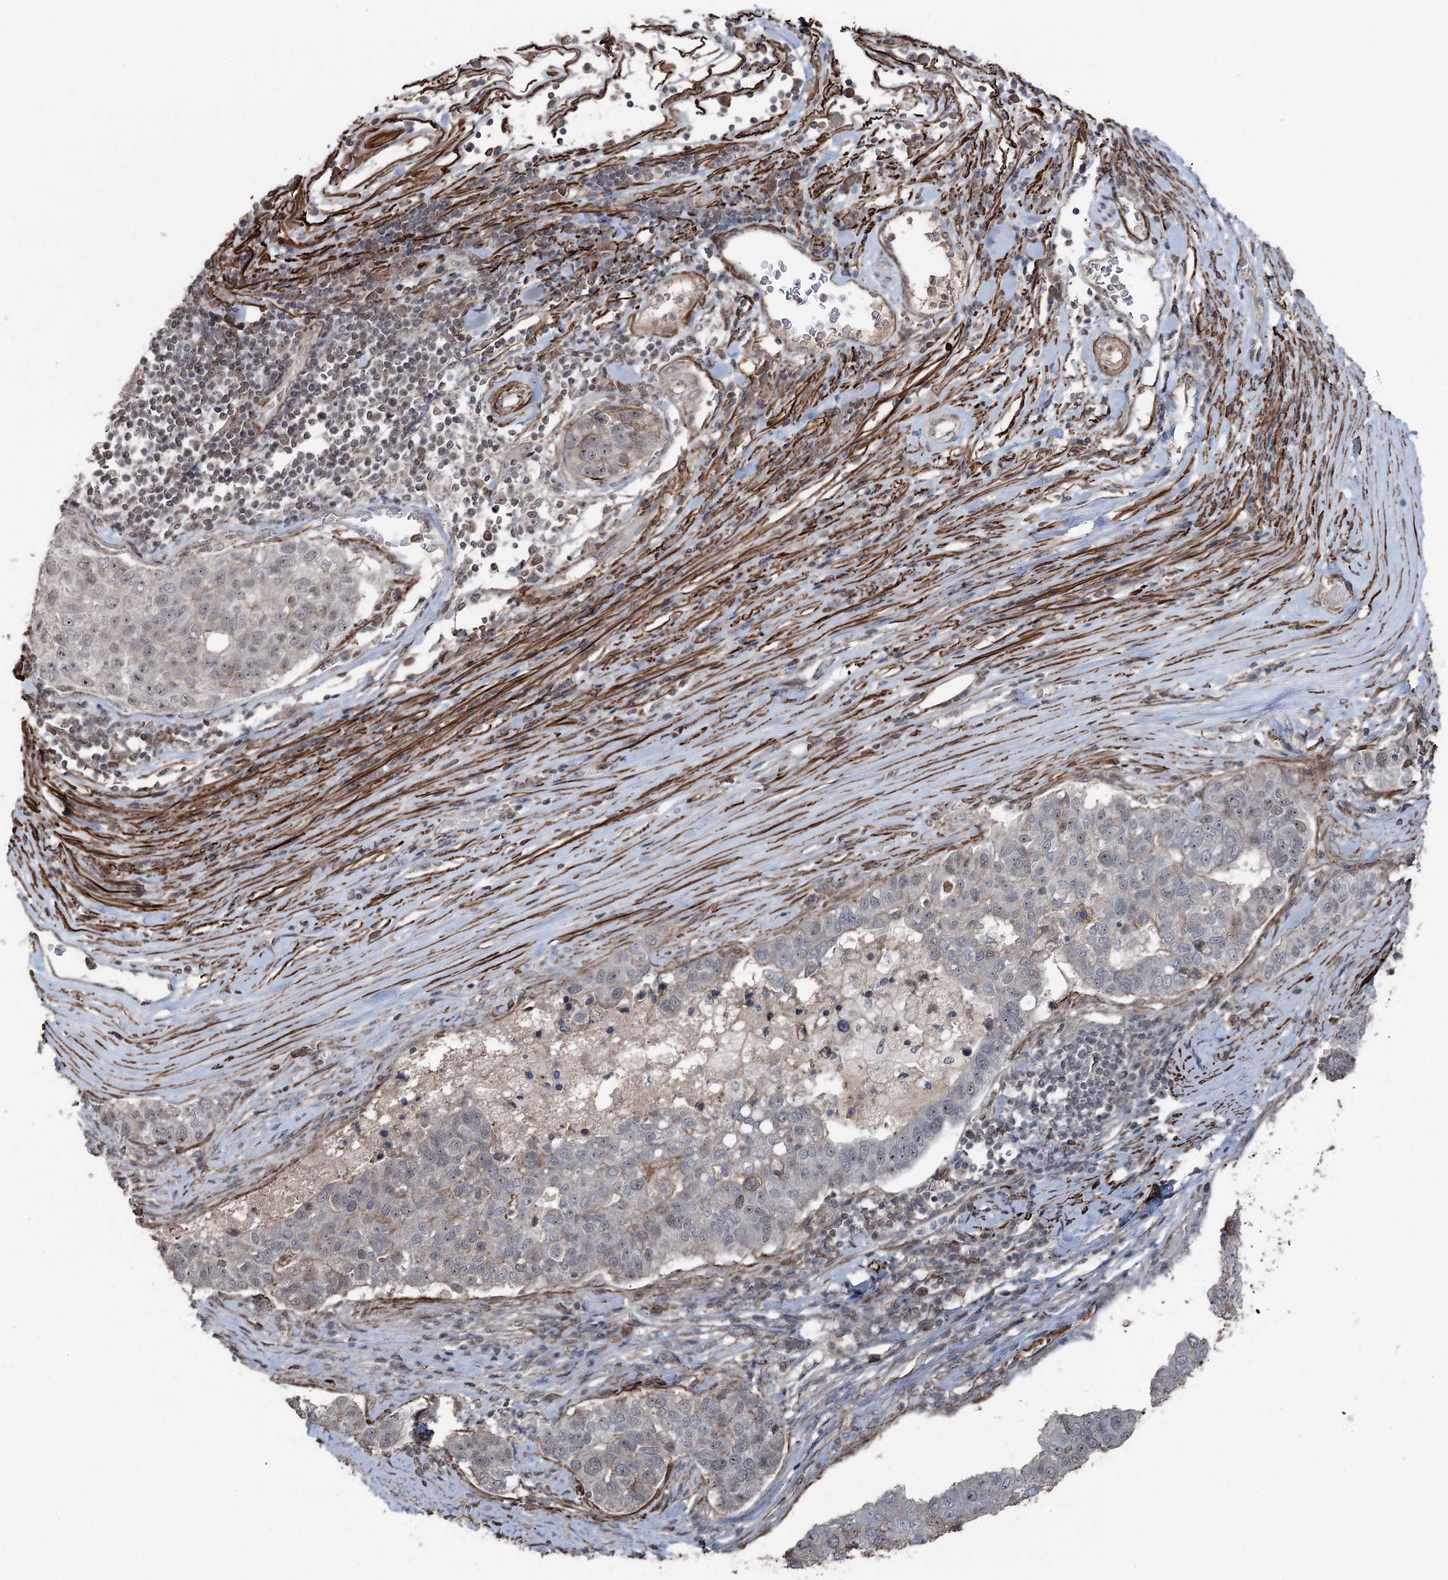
{"staining": {"intensity": "negative", "quantity": "none", "location": "none"}, "tissue": "pancreatic cancer", "cell_type": "Tumor cells", "image_type": "cancer", "snomed": [{"axis": "morphology", "description": "Adenocarcinoma, NOS"}, {"axis": "topography", "description": "Pancreas"}], "caption": "Tumor cells are negative for brown protein staining in pancreatic cancer. (DAB (3,3'-diaminobenzidine) IHC, high magnification).", "gene": "CCDC82", "patient": {"sex": "female", "age": 61}}